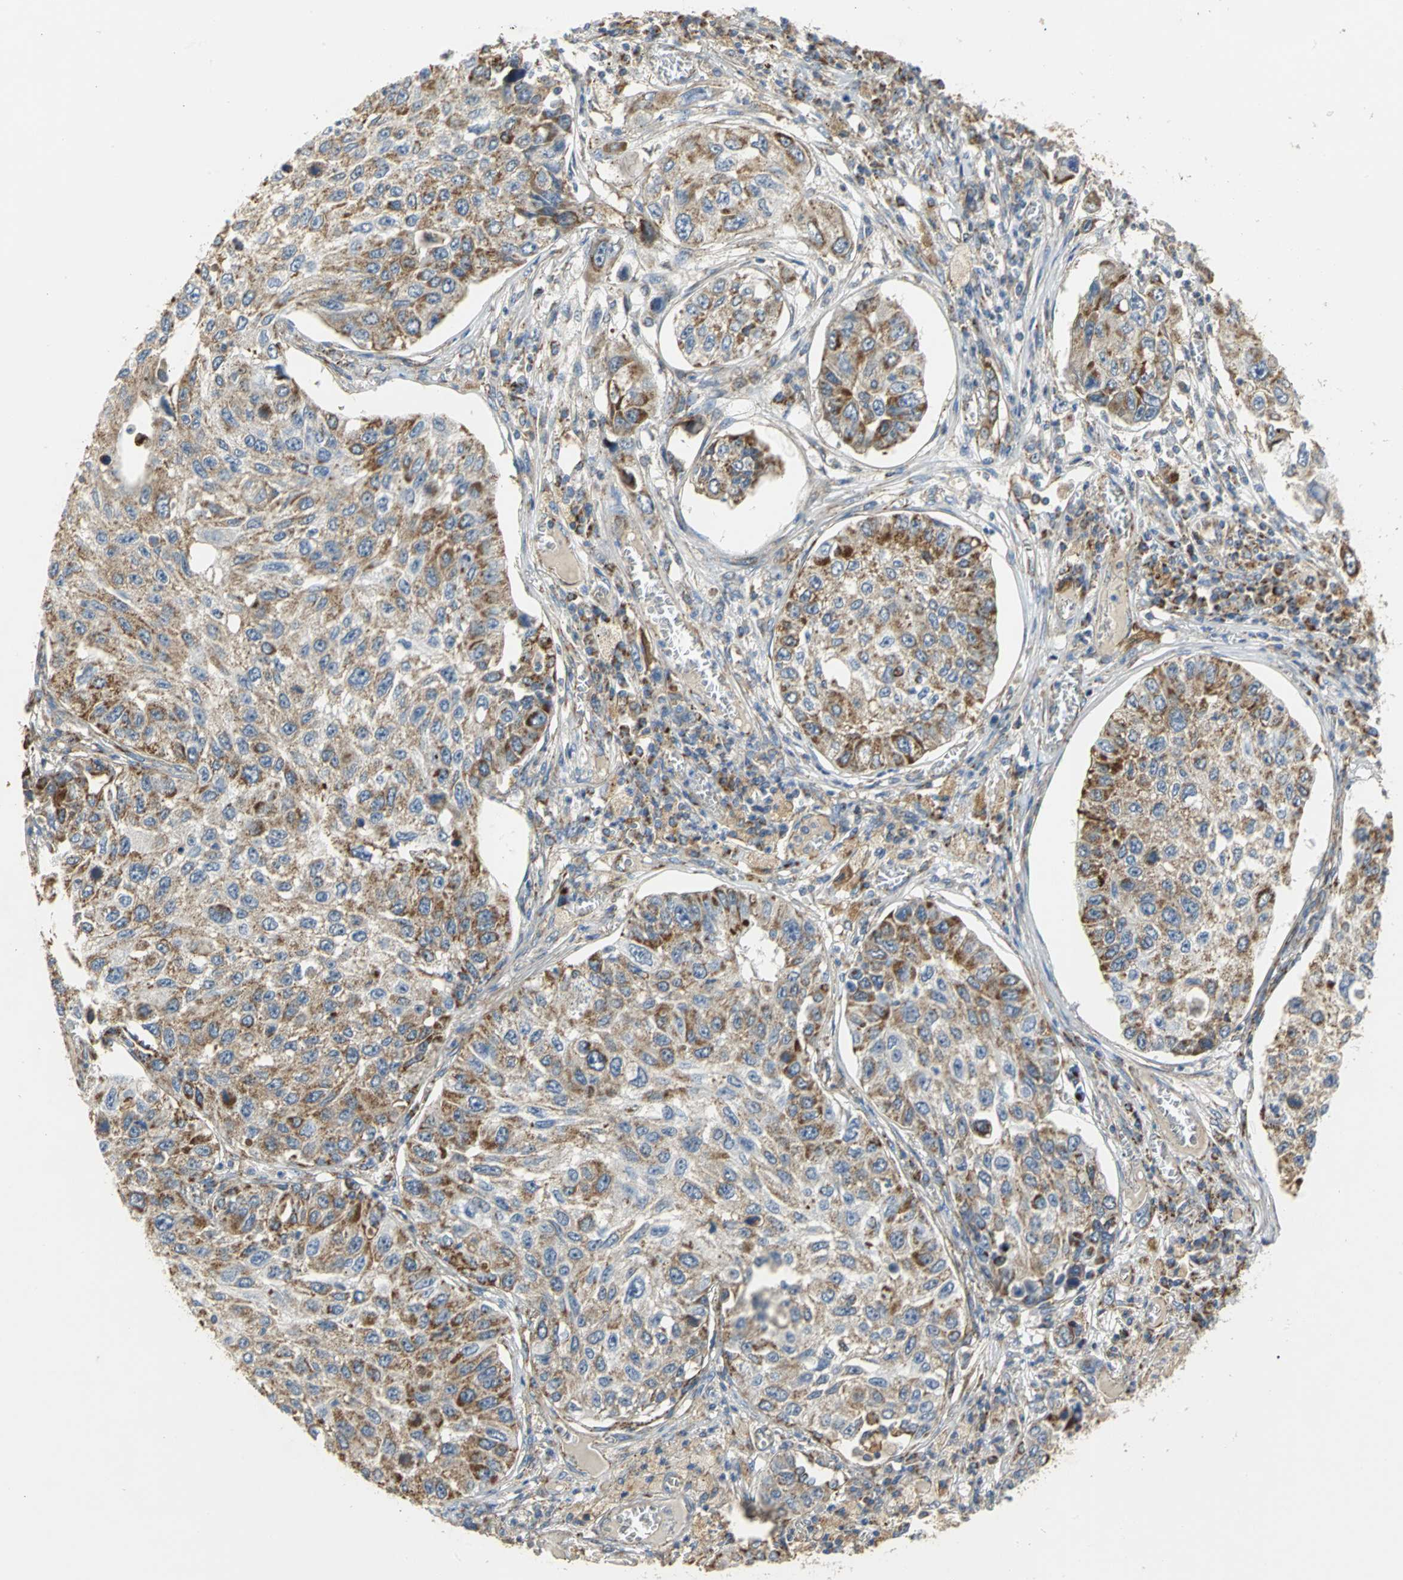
{"staining": {"intensity": "moderate", "quantity": ">75%", "location": "cytoplasmic/membranous"}, "tissue": "lung cancer", "cell_type": "Tumor cells", "image_type": "cancer", "snomed": [{"axis": "morphology", "description": "Squamous cell carcinoma, NOS"}, {"axis": "topography", "description": "Lung"}], "caption": "A brown stain shows moderate cytoplasmic/membranous staining of a protein in squamous cell carcinoma (lung) tumor cells.", "gene": "NDUFB5", "patient": {"sex": "male", "age": 71}}